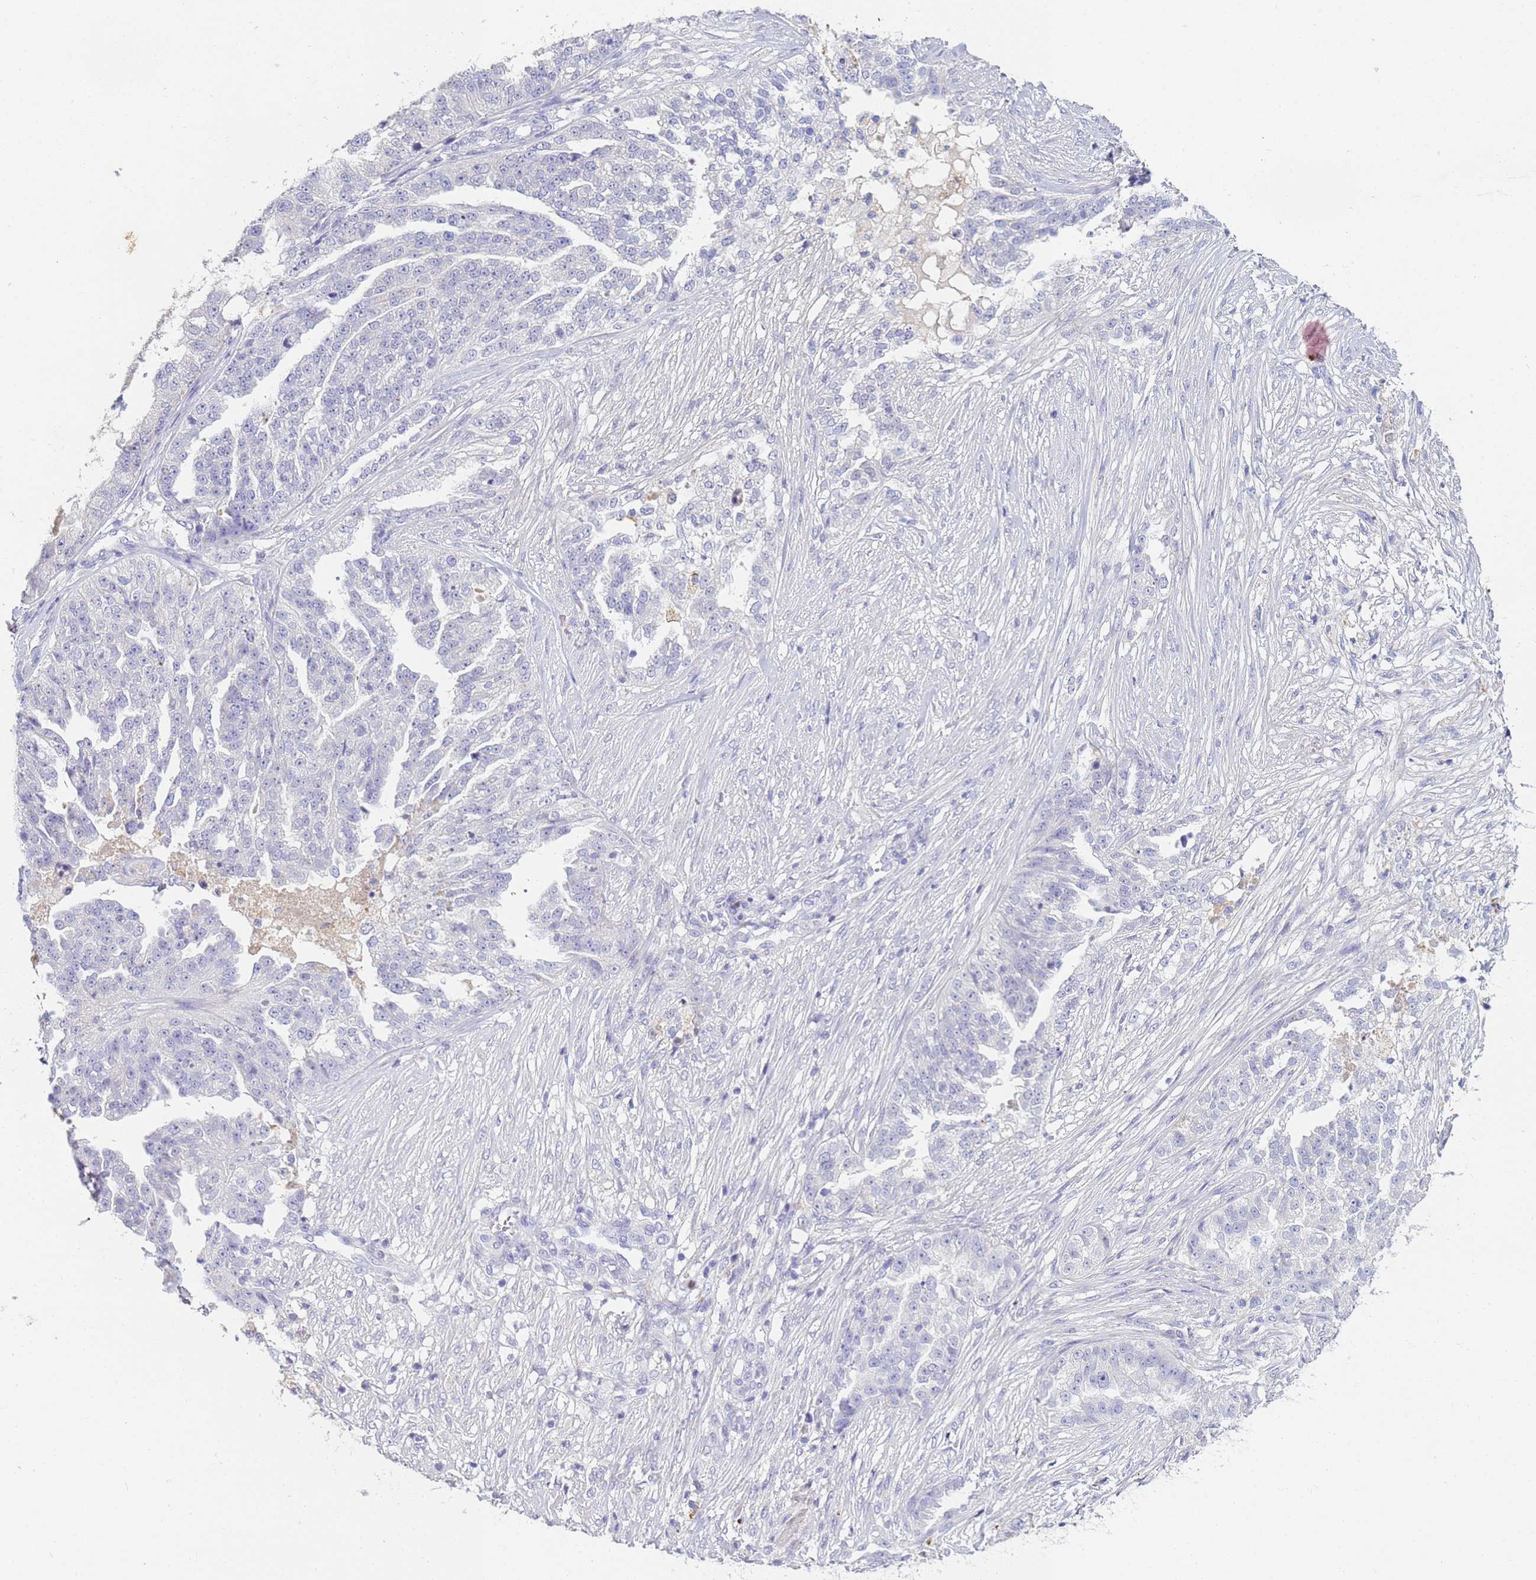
{"staining": {"intensity": "negative", "quantity": "none", "location": "none"}, "tissue": "ovarian cancer", "cell_type": "Tumor cells", "image_type": "cancer", "snomed": [{"axis": "morphology", "description": "Cystadenocarcinoma, serous, NOS"}, {"axis": "topography", "description": "Ovary"}], "caption": "The histopathology image shows no staining of tumor cells in serous cystadenocarcinoma (ovarian).", "gene": "B3GNT8", "patient": {"sex": "female", "age": 58}}